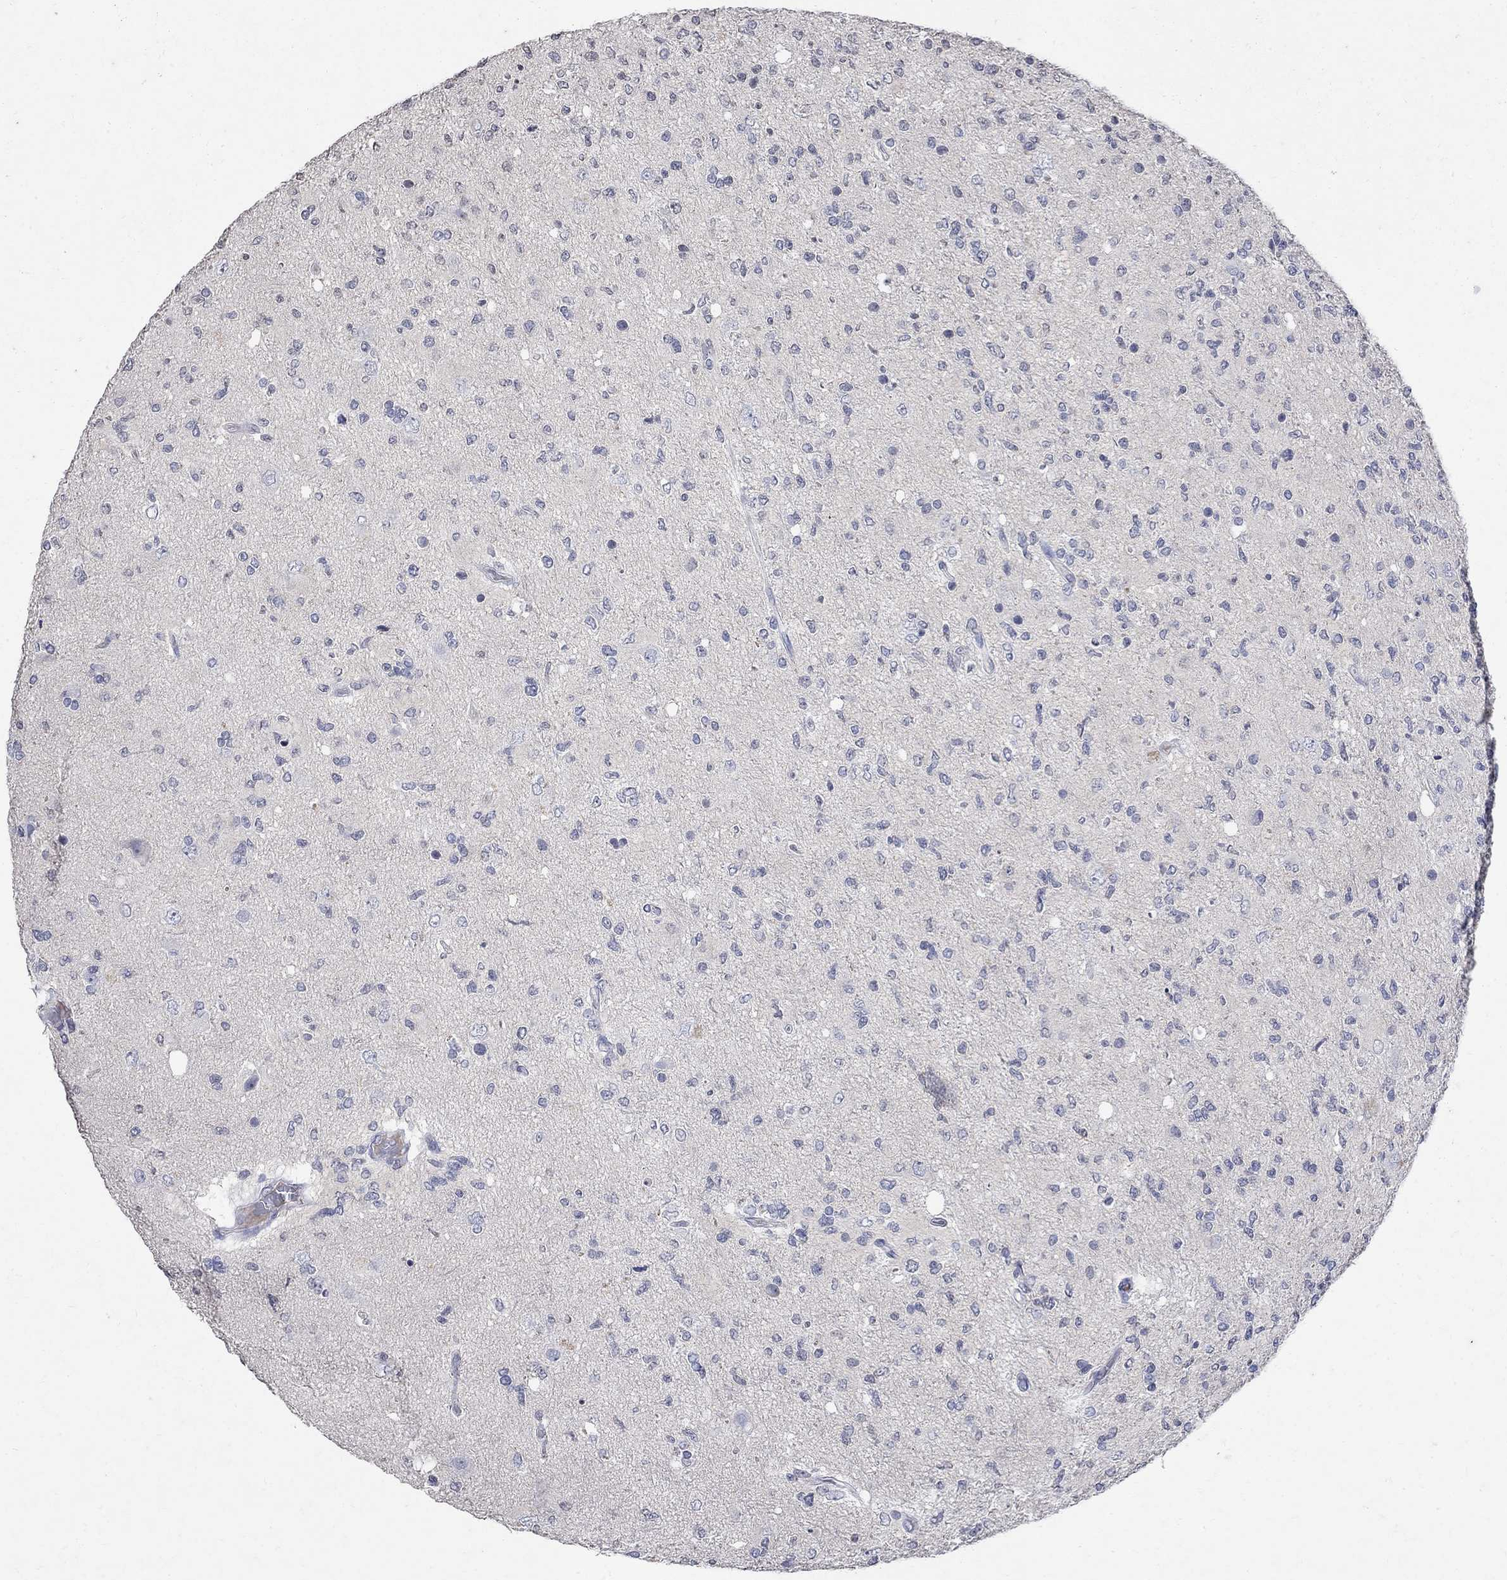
{"staining": {"intensity": "negative", "quantity": "none", "location": "none"}, "tissue": "glioma", "cell_type": "Tumor cells", "image_type": "cancer", "snomed": [{"axis": "morphology", "description": "Glioma, malignant, High grade"}, {"axis": "topography", "description": "Cerebral cortex"}], "caption": "A high-resolution micrograph shows immunohistochemistry (IHC) staining of malignant glioma (high-grade), which shows no significant expression in tumor cells.", "gene": "TMEM169", "patient": {"sex": "male", "age": 70}}